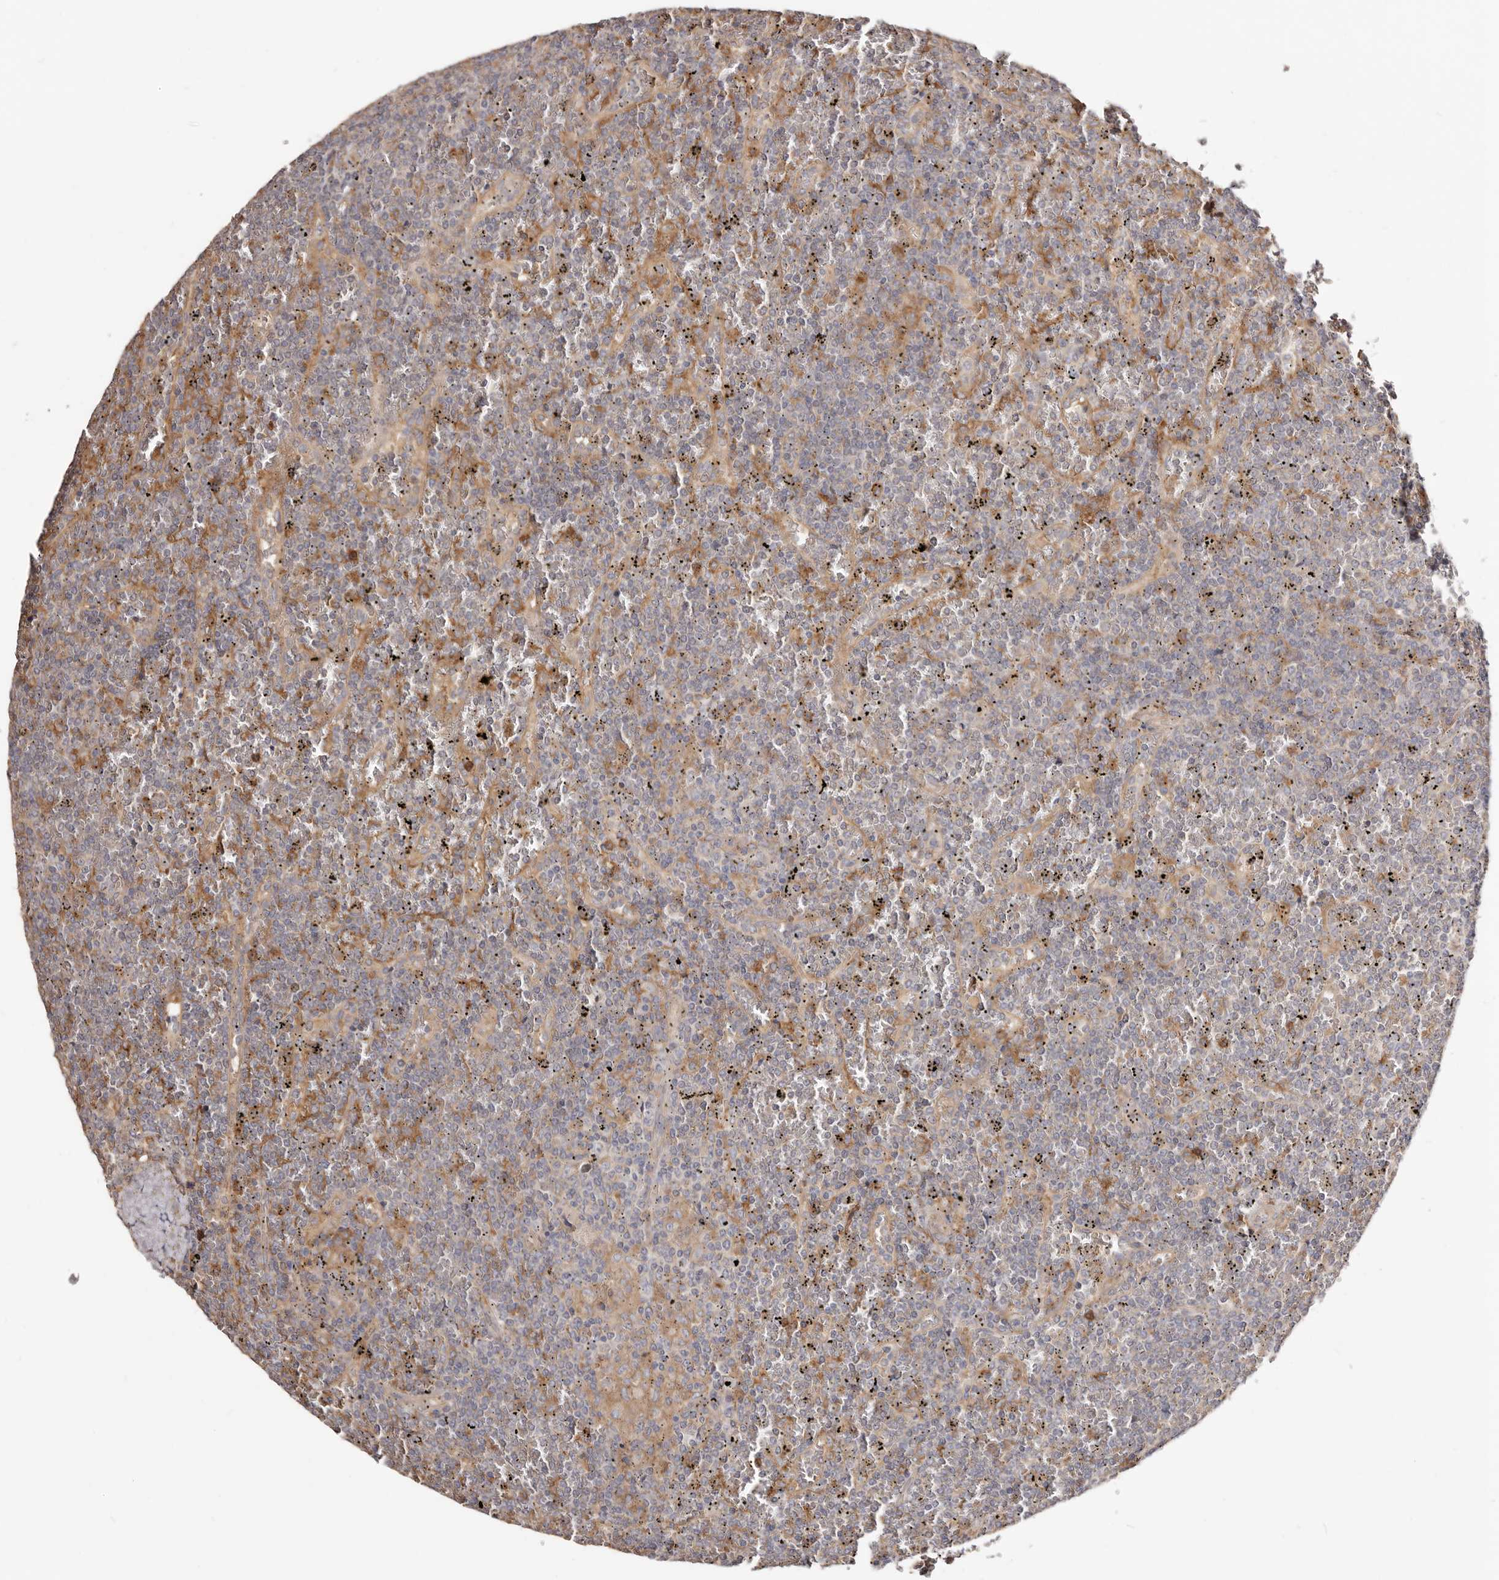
{"staining": {"intensity": "negative", "quantity": "none", "location": "none"}, "tissue": "lymphoma", "cell_type": "Tumor cells", "image_type": "cancer", "snomed": [{"axis": "morphology", "description": "Malignant lymphoma, non-Hodgkin's type, Low grade"}, {"axis": "topography", "description": "Spleen"}], "caption": "Tumor cells show no significant protein positivity in lymphoma.", "gene": "LRRC25", "patient": {"sex": "female", "age": 19}}